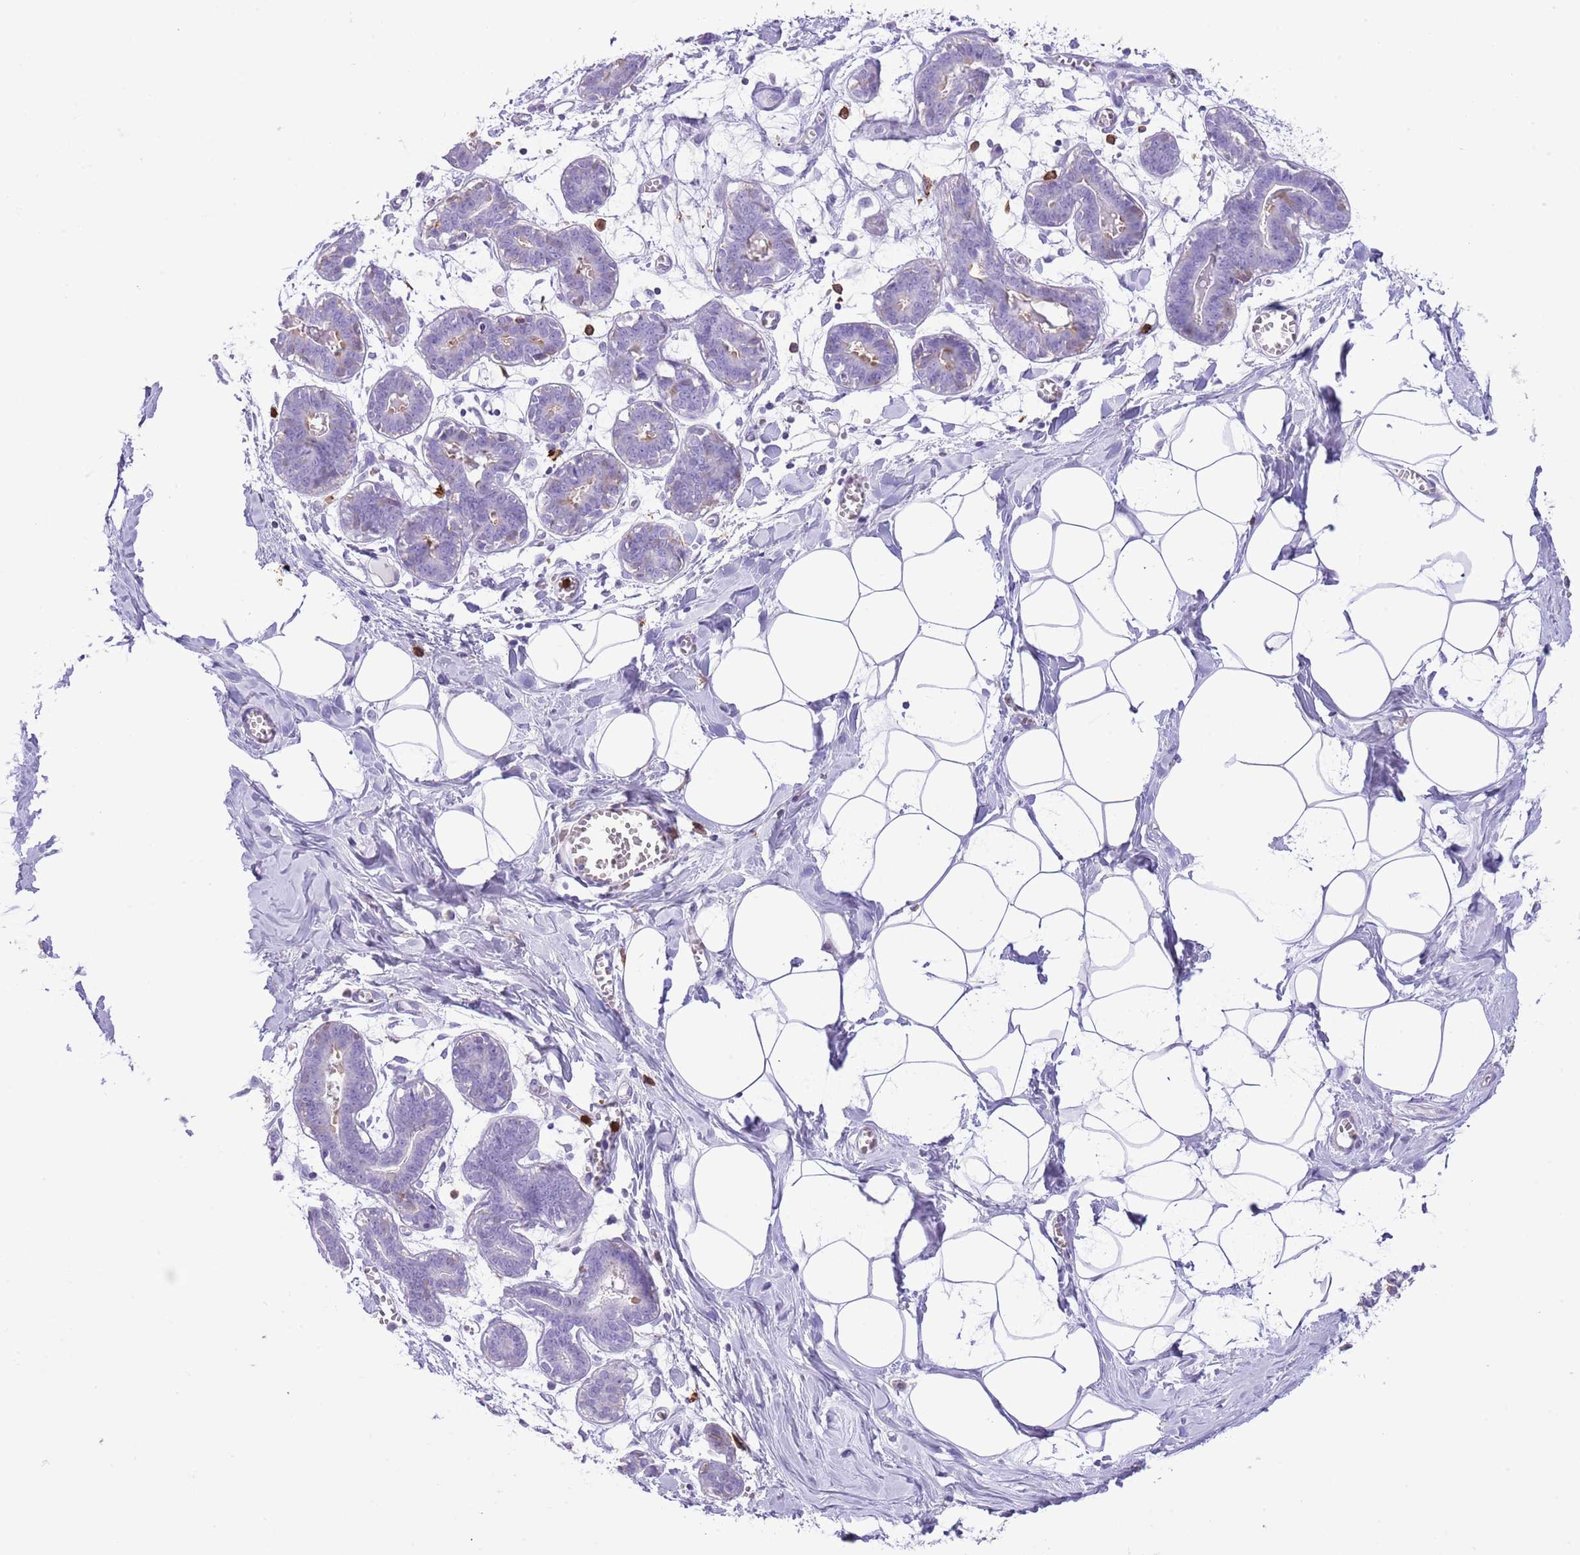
{"staining": {"intensity": "negative", "quantity": "none", "location": "none"}, "tissue": "breast", "cell_type": "Adipocytes", "image_type": "normal", "snomed": [{"axis": "morphology", "description": "Normal tissue, NOS"}, {"axis": "topography", "description": "Breast"}], "caption": "DAB immunohistochemical staining of unremarkable breast demonstrates no significant positivity in adipocytes. Nuclei are stained in blue.", "gene": "EFHD2", "patient": {"sex": "female", "age": 27}}